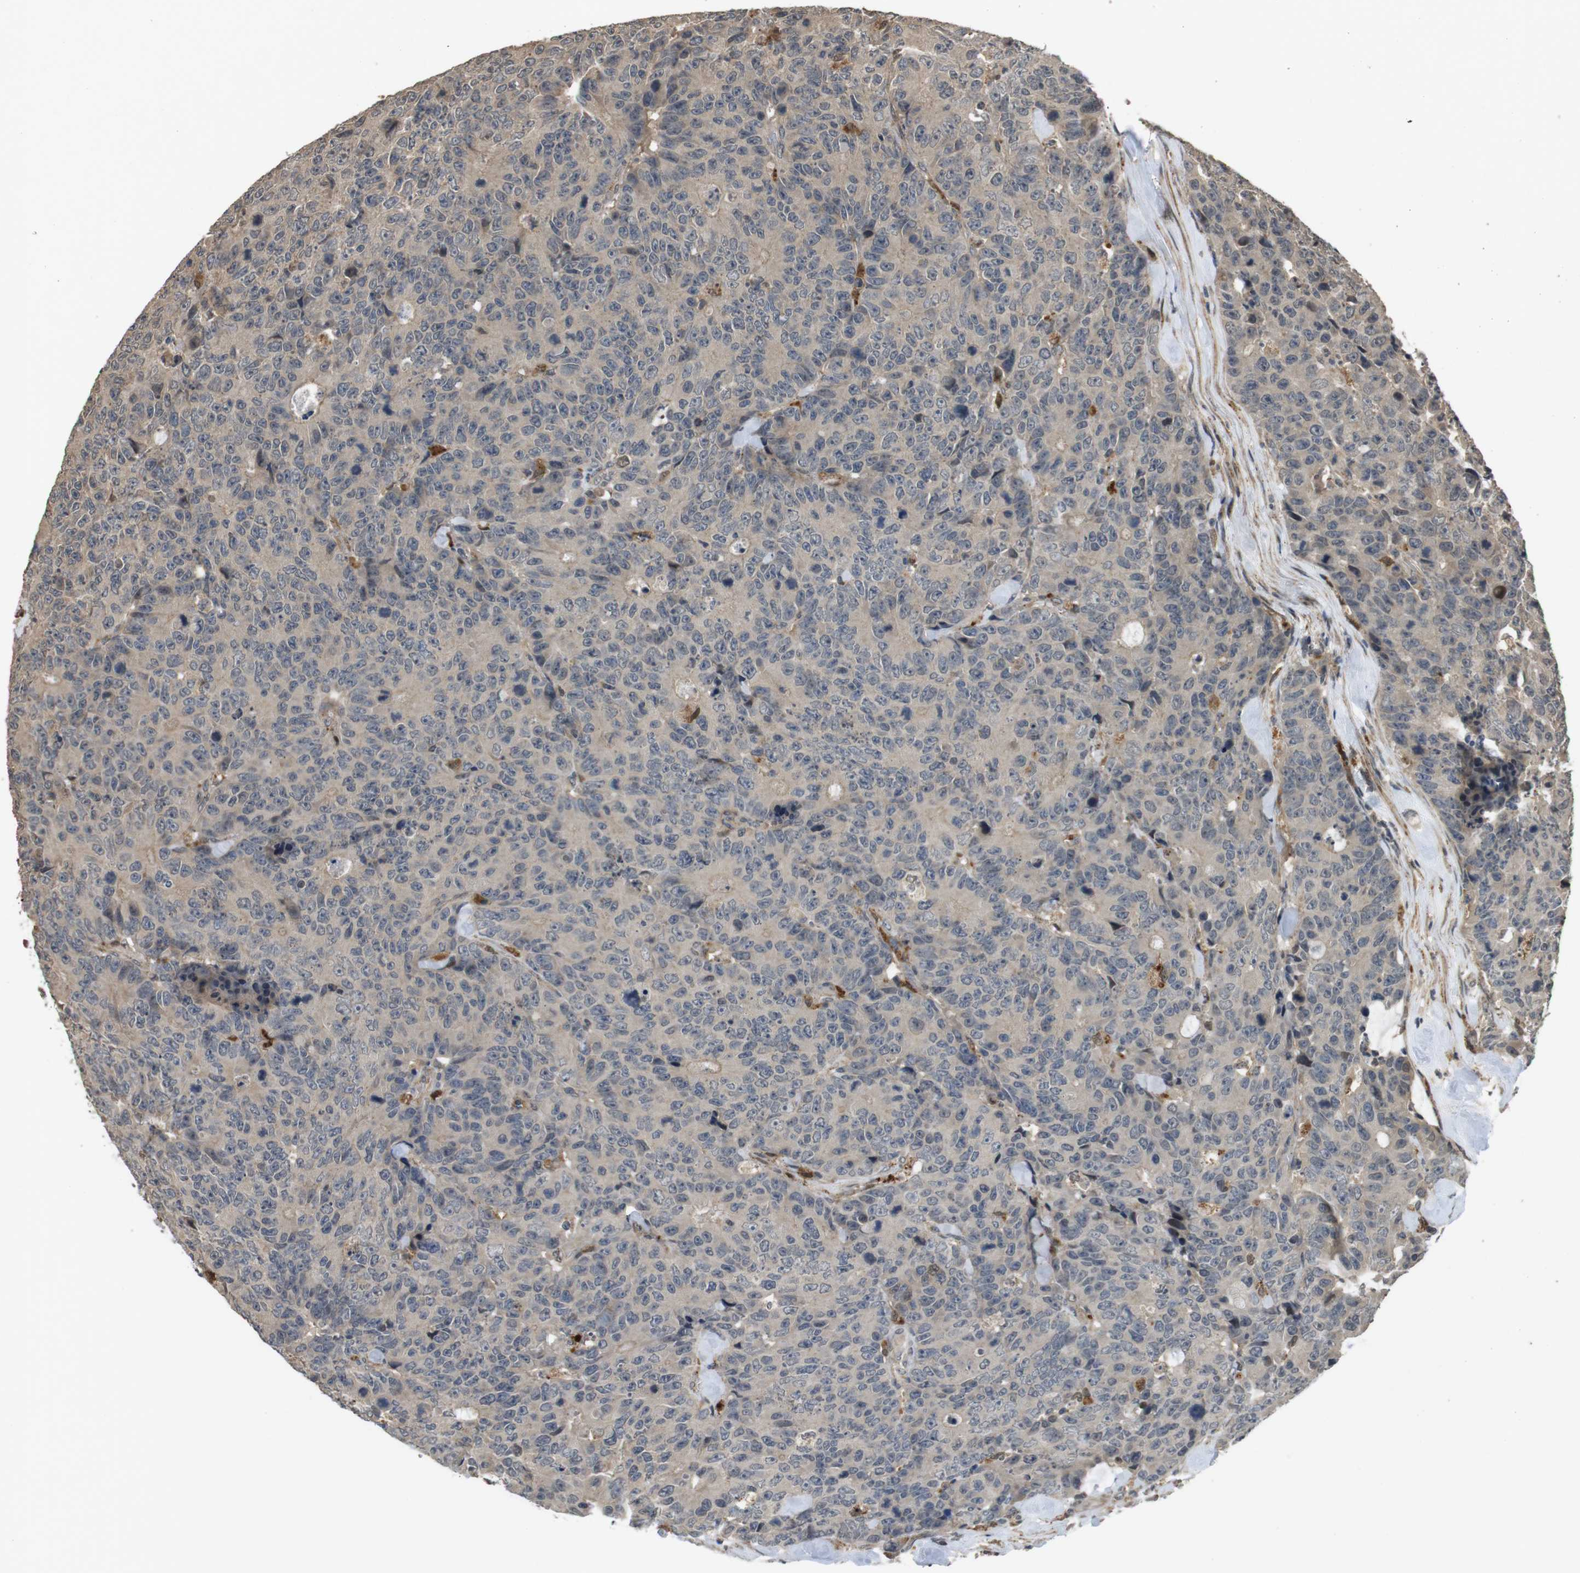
{"staining": {"intensity": "weak", "quantity": ">75%", "location": "cytoplasmic/membranous"}, "tissue": "colorectal cancer", "cell_type": "Tumor cells", "image_type": "cancer", "snomed": [{"axis": "morphology", "description": "Adenocarcinoma, NOS"}, {"axis": "topography", "description": "Colon"}], "caption": "A low amount of weak cytoplasmic/membranous positivity is seen in approximately >75% of tumor cells in colorectal cancer tissue. The protein is stained brown, and the nuclei are stained in blue (DAB IHC with brightfield microscopy, high magnification).", "gene": "FZD10", "patient": {"sex": "female", "age": 86}}